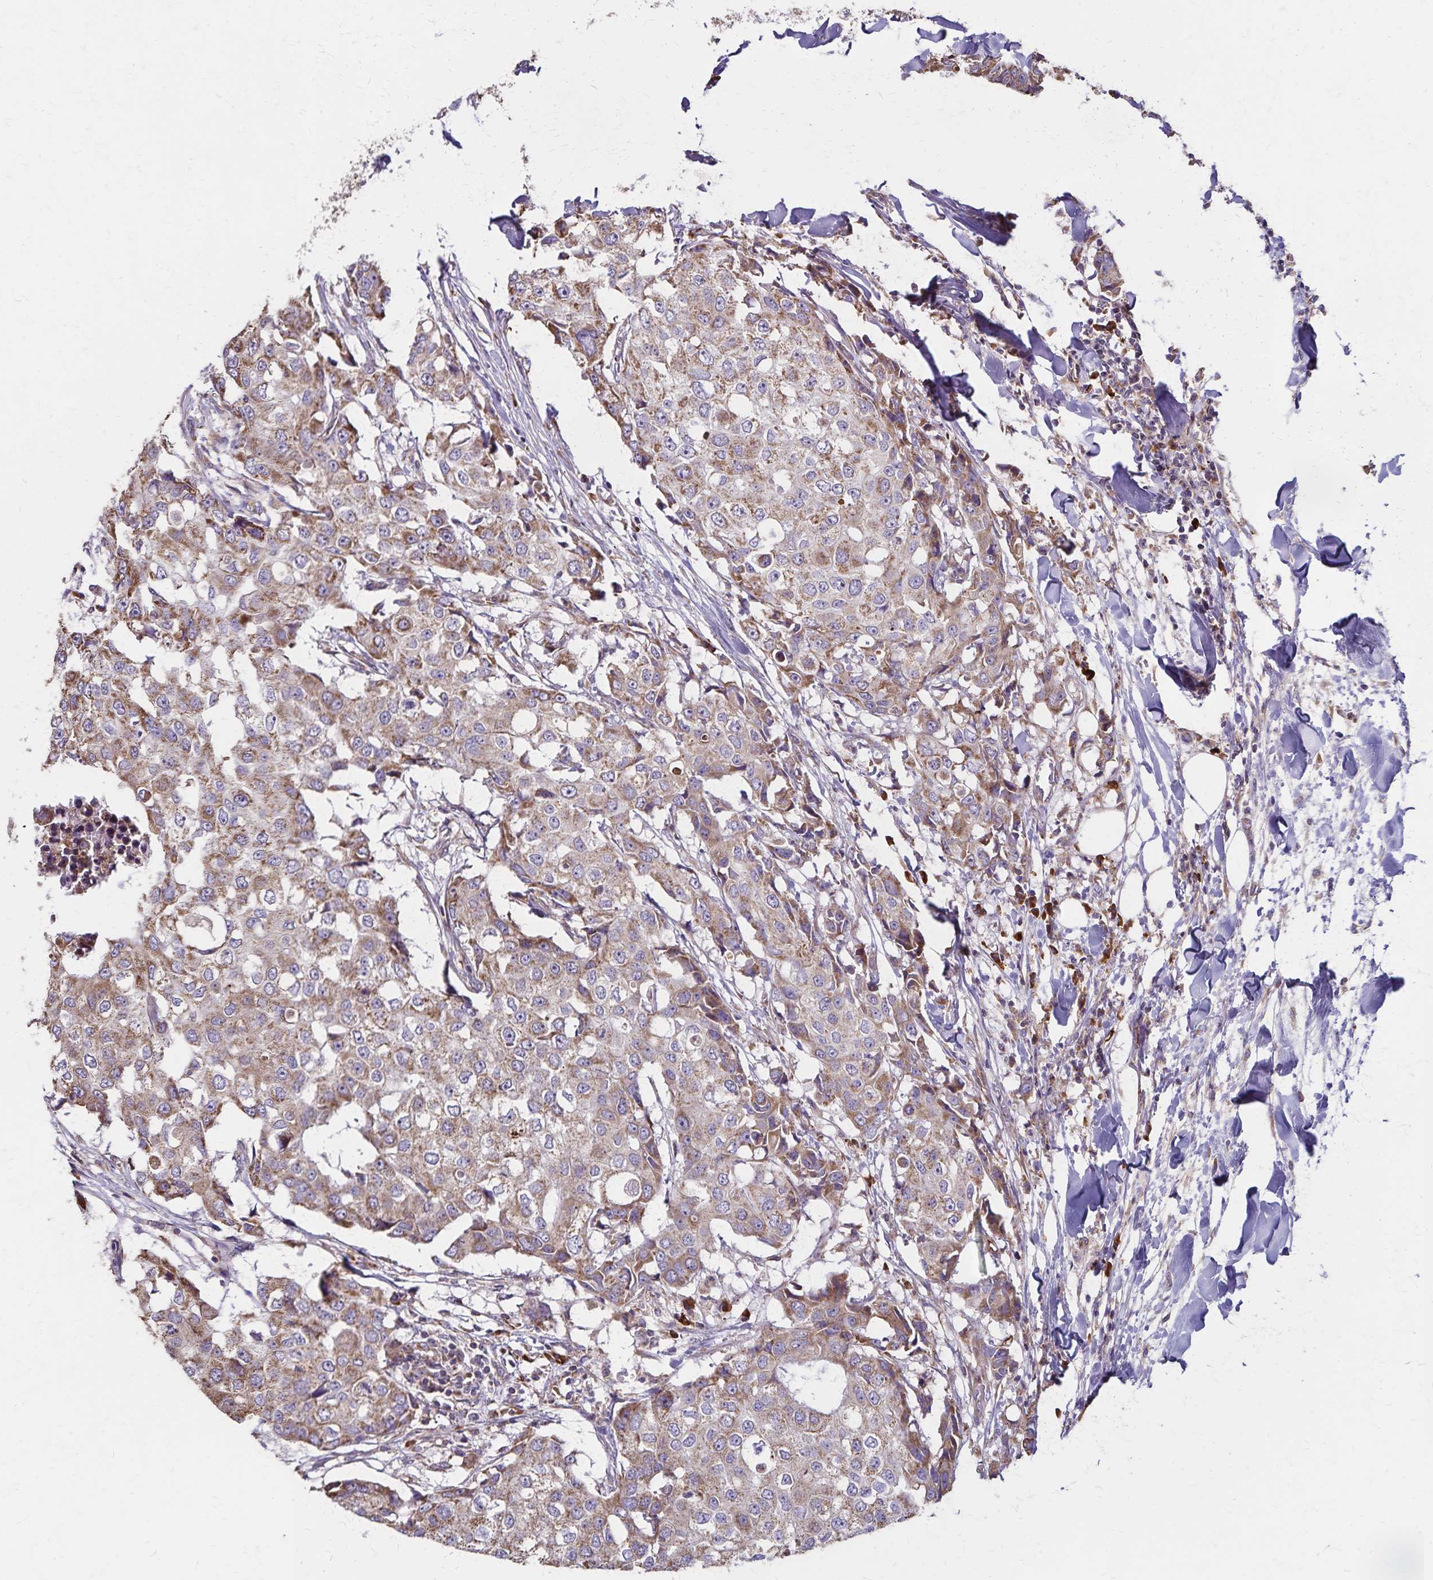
{"staining": {"intensity": "moderate", "quantity": "25%-75%", "location": "cytoplasmic/membranous"}, "tissue": "breast cancer", "cell_type": "Tumor cells", "image_type": "cancer", "snomed": [{"axis": "morphology", "description": "Duct carcinoma"}, {"axis": "topography", "description": "Breast"}], "caption": "High-power microscopy captured an immunohistochemistry histopathology image of invasive ductal carcinoma (breast), revealing moderate cytoplasmic/membranous positivity in about 25%-75% of tumor cells.", "gene": "RNF10", "patient": {"sex": "female", "age": 27}}